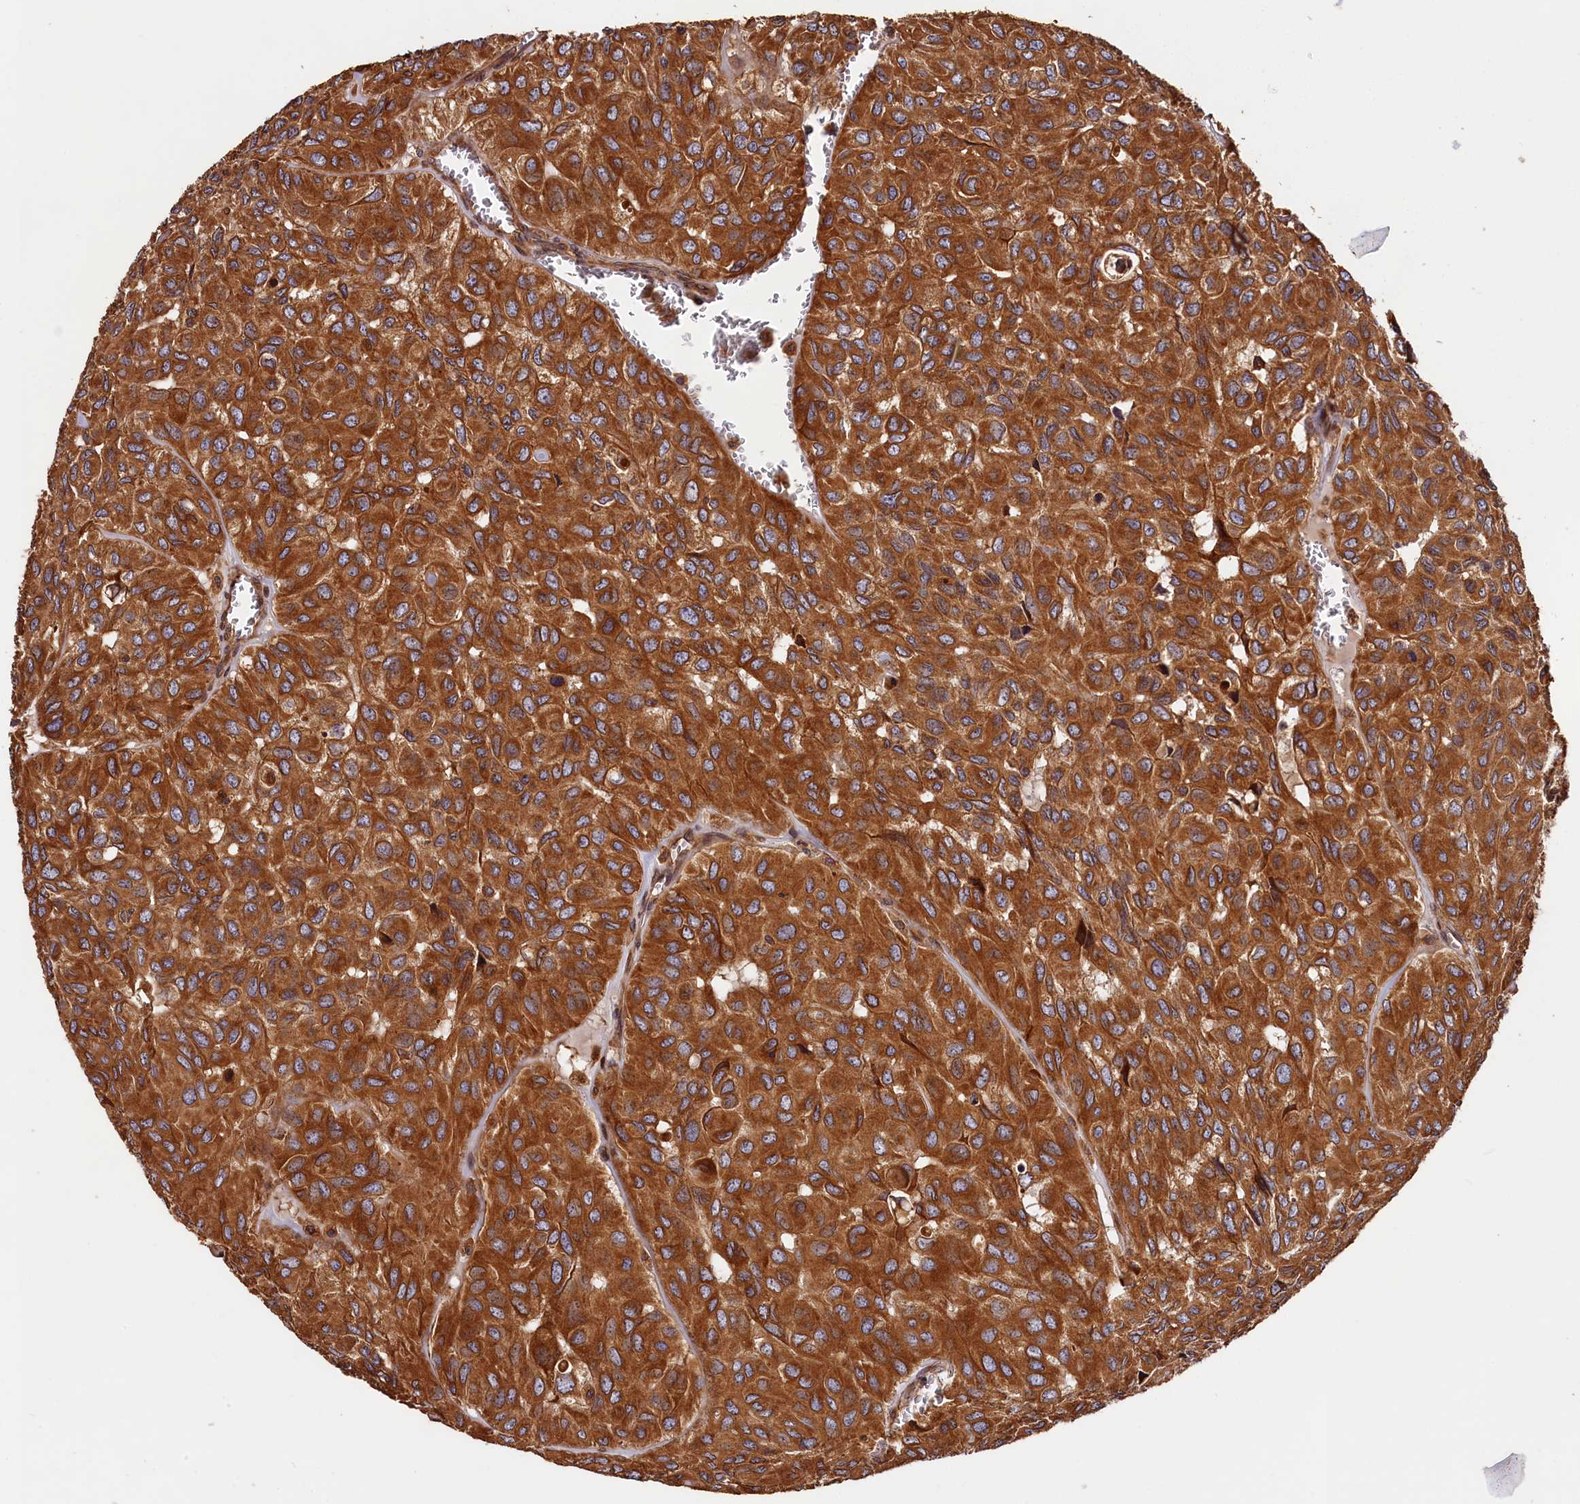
{"staining": {"intensity": "strong", "quantity": ">75%", "location": "cytoplasmic/membranous"}, "tissue": "head and neck cancer", "cell_type": "Tumor cells", "image_type": "cancer", "snomed": [{"axis": "morphology", "description": "Adenocarcinoma, NOS"}, {"axis": "topography", "description": "Salivary gland, NOS"}, {"axis": "topography", "description": "Head-Neck"}], "caption": "Strong cytoplasmic/membranous expression for a protein is present in about >75% of tumor cells of head and neck cancer (adenocarcinoma) using IHC.", "gene": "HMOX2", "patient": {"sex": "female", "age": 76}}